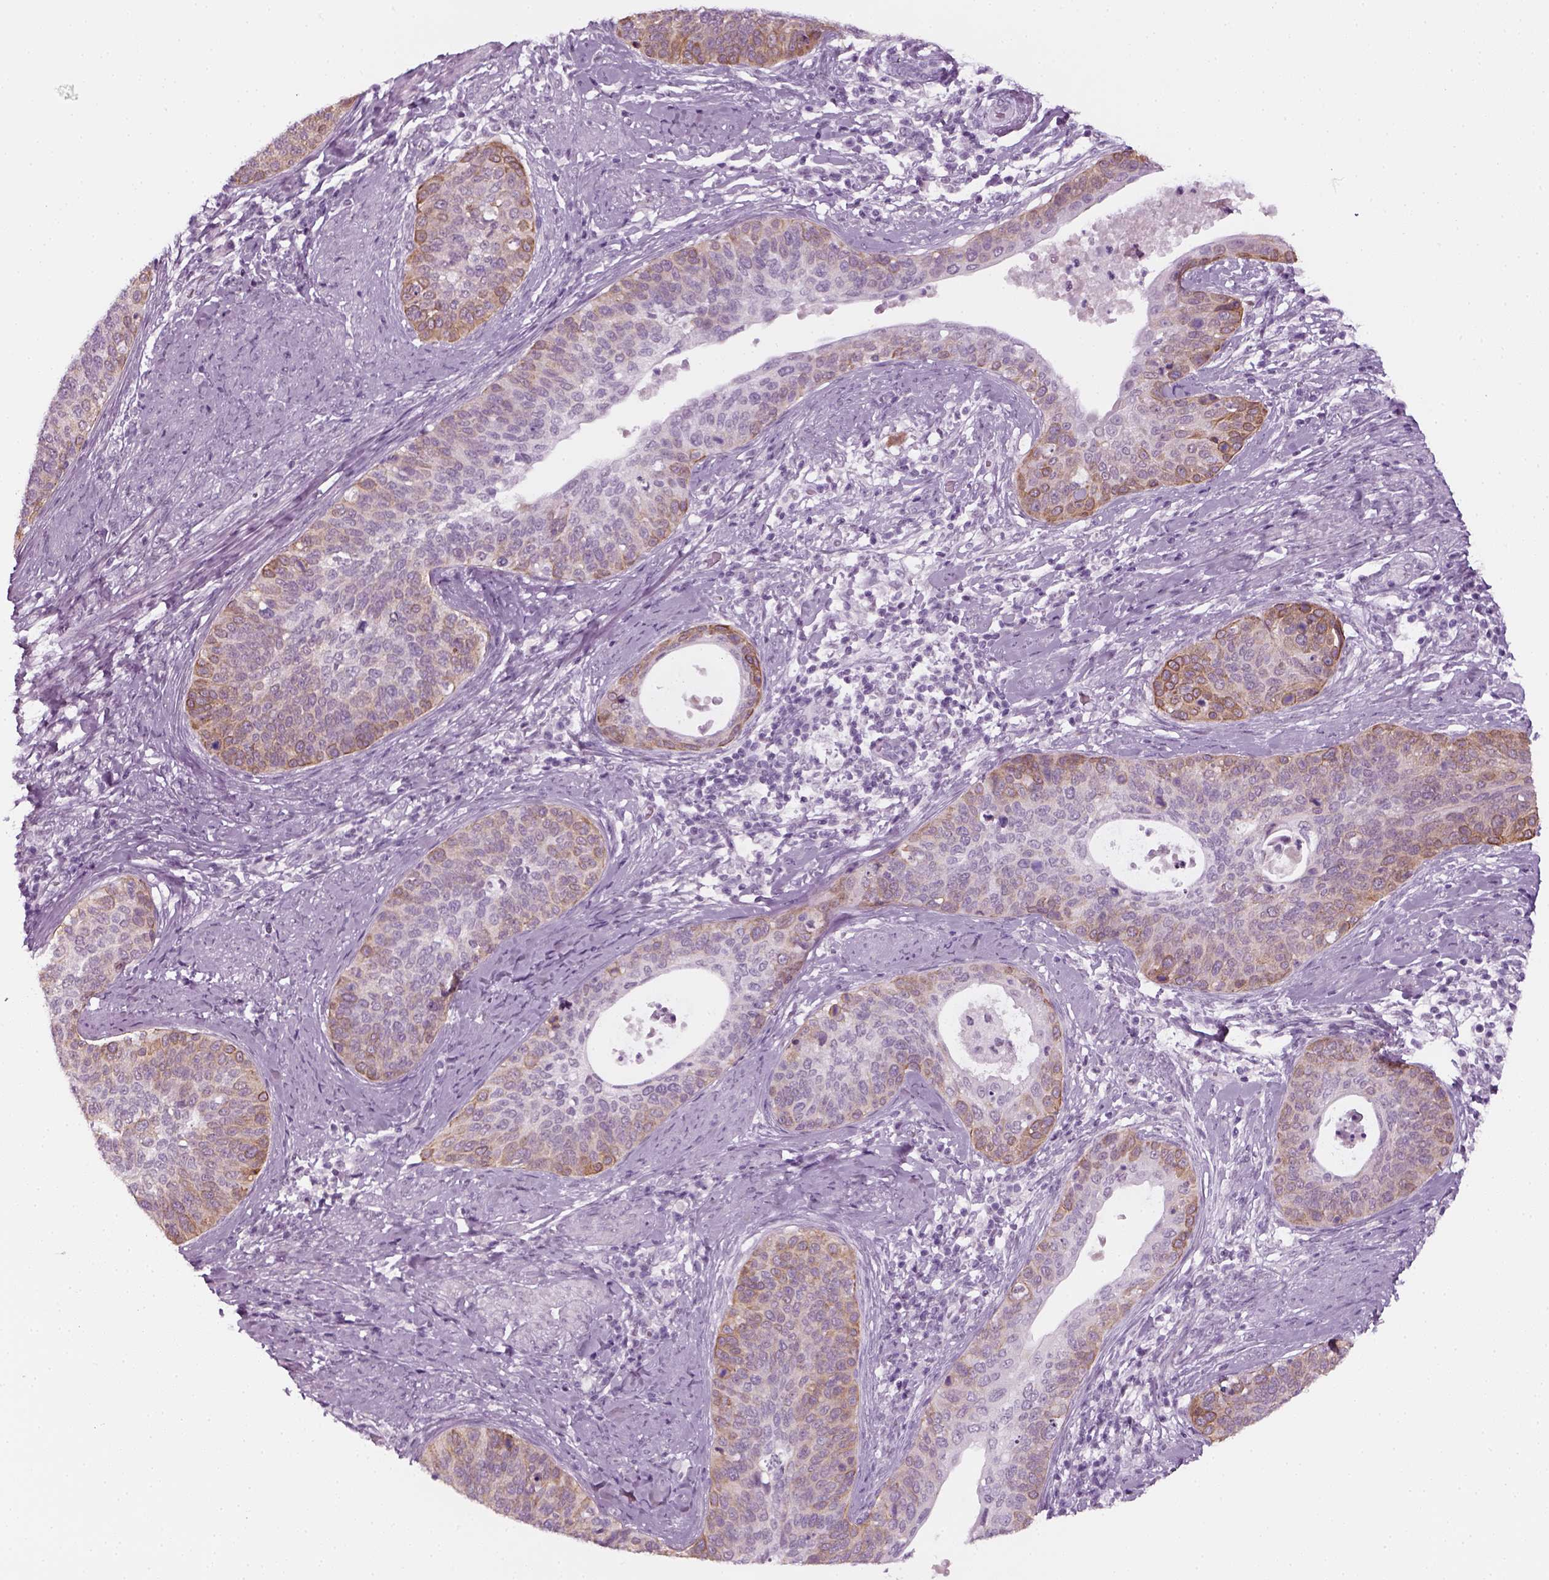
{"staining": {"intensity": "weak", "quantity": "25%-75%", "location": "cytoplasmic/membranous"}, "tissue": "cervical cancer", "cell_type": "Tumor cells", "image_type": "cancer", "snomed": [{"axis": "morphology", "description": "Squamous cell carcinoma, NOS"}, {"axis": "topography", "description": "Cervix"}], "caption": "Immunohistochemistry (IHC) image of neoplastic tissue: human cervical cancer stained using immunohistochemistry (IHC) demonstrates low levels of weak protein expression localized specifically in the cytoplasmic/membranous of tumor cells, appearing as a cytoplasmic/membranous brown color.", "gene": "KRT75", "patient": {"sex": "female", "age": 69}}